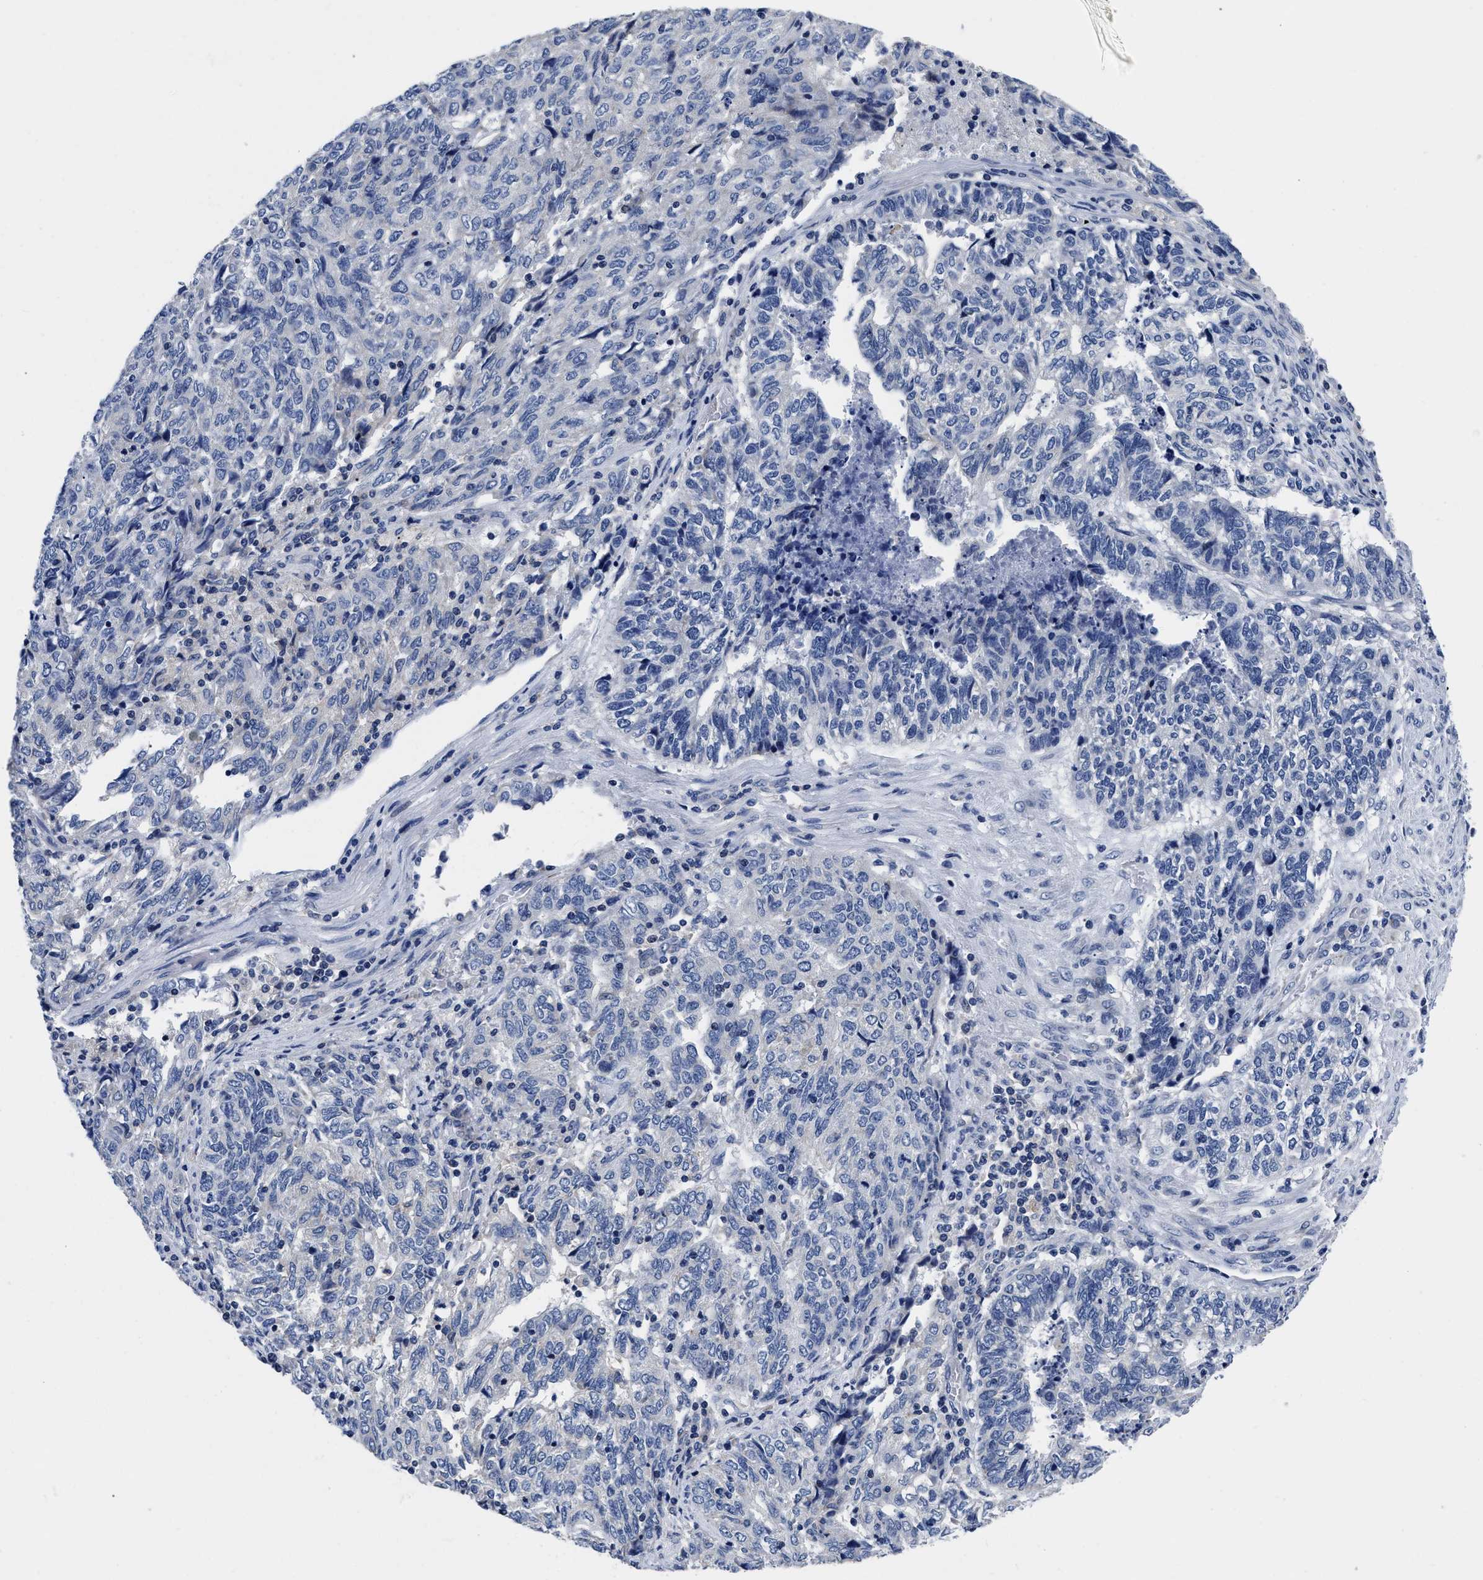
{"staining": {"intensity": "negative", "quantity": "none", "location": "none"}, "tissue": "endometrial cancer", "cell_type": "Tumor cells", "image_type": "cancer", "snomed": [{"axis": "morphology", "description": "Adenocarcinoma, NOS"}, {"axis": "topography", "description": "Endometrium"}], "caption": "There is no significant expression in tumor cells of endometrial cancer. Nuclei are stained in blue.", "gene": "SLC35F1", "patient": {"sex": "female", "age": 80}}